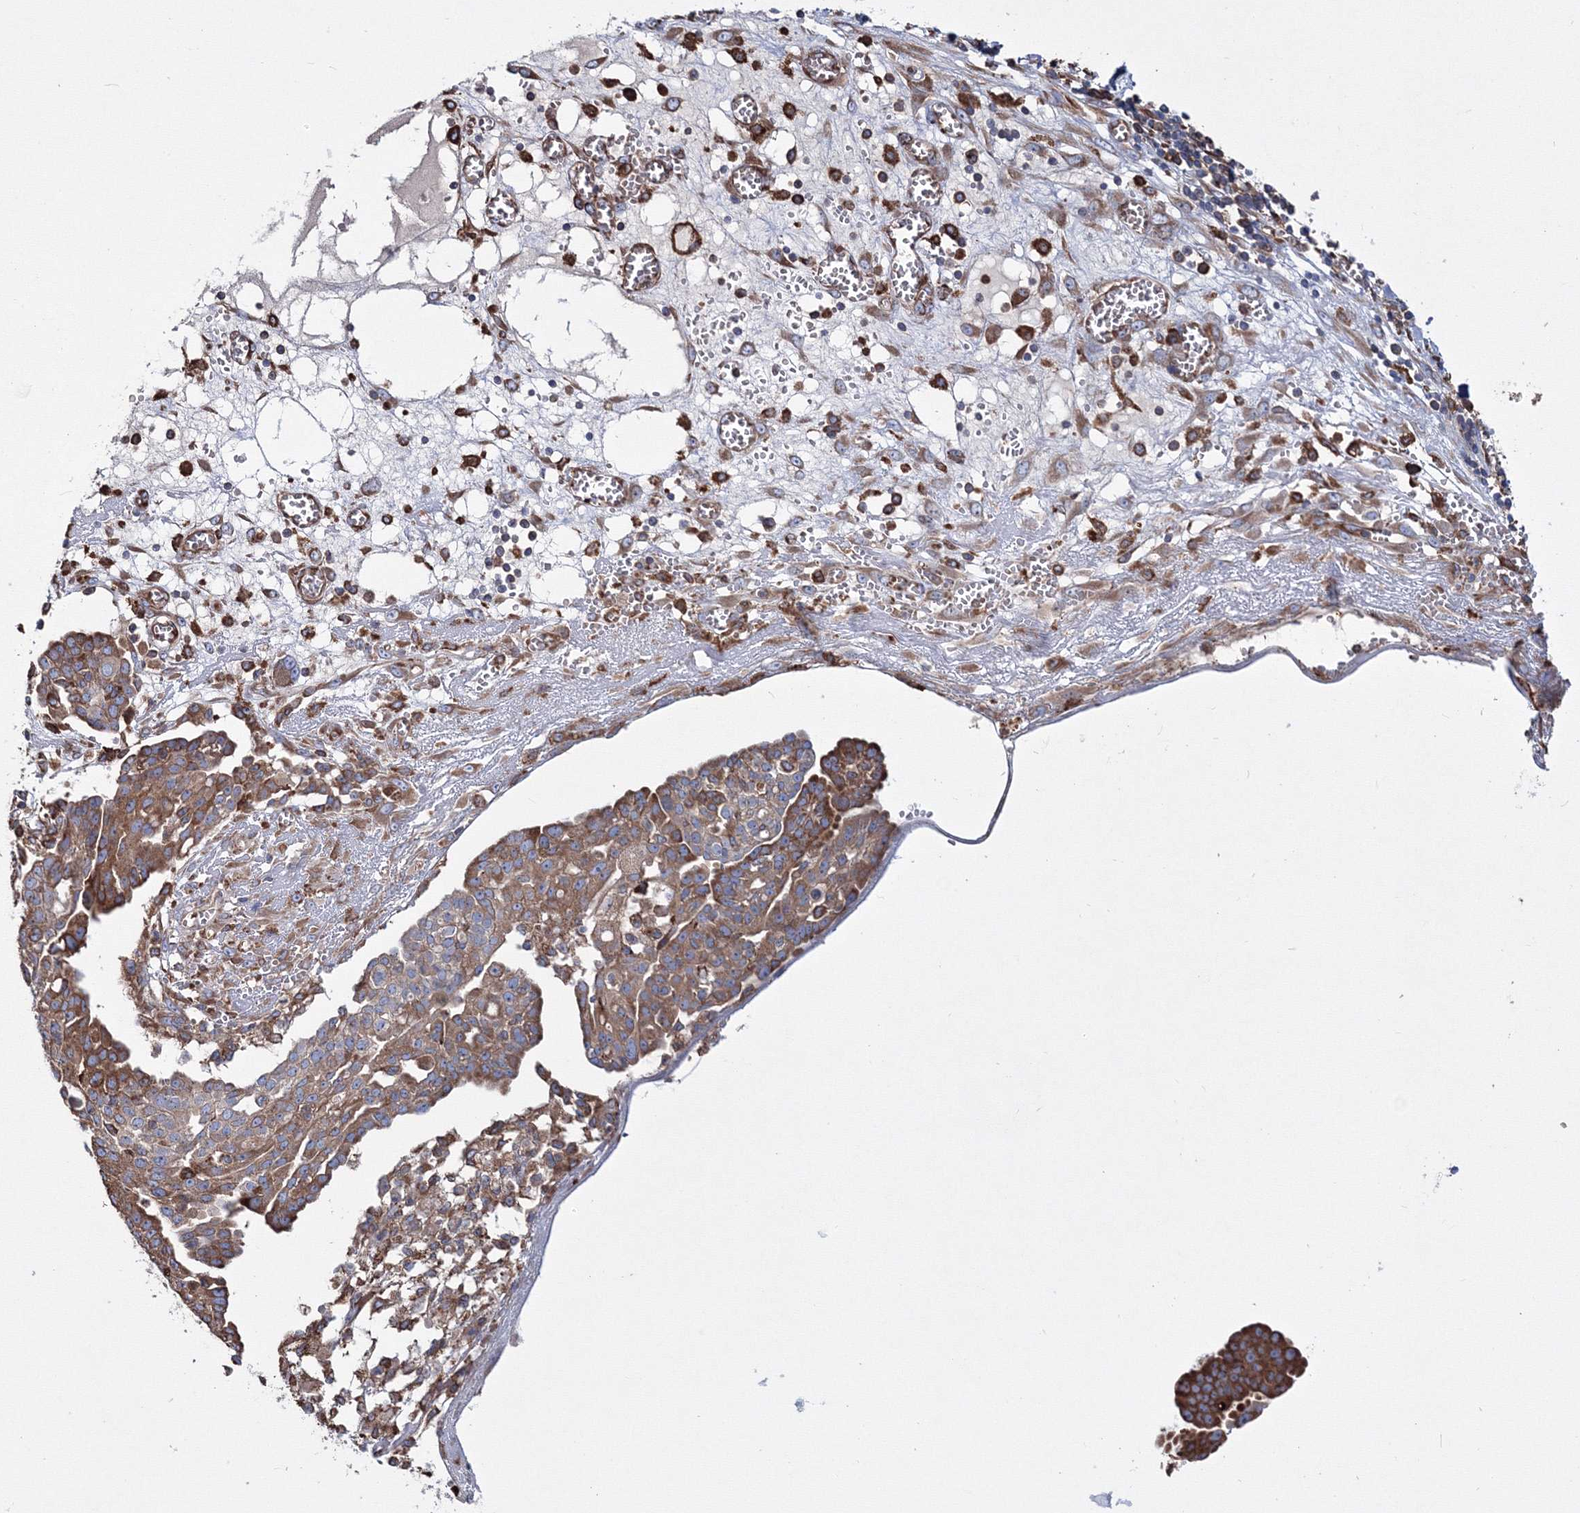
{"staining": {"intensity": "moderate", "quantity": ">75%", "location": "cytoplasmic/membranous"}, "tissue": "ovarian cancer", "cell_type": "Tumor cells", "image_type": "cancer", "snomed": [{"axis": "morphology", "description": "Cystadenocarcinoma, serous, NOS"}, {"axis": "topography", "description": "Soft tissue"}, {"axis": "topography", "description": "Ovary"}], "caption": "An immunohistochemistry photomicrograph of tumor tissue is shown. Protein staining in brown highlights moderate cytoplasmic/membranous positivity in ovarian cancer (serous cystadenocarcinoma) within tumor cells.", "gene": "VPS8", "patient": {"sex": "female", "age": 57}}